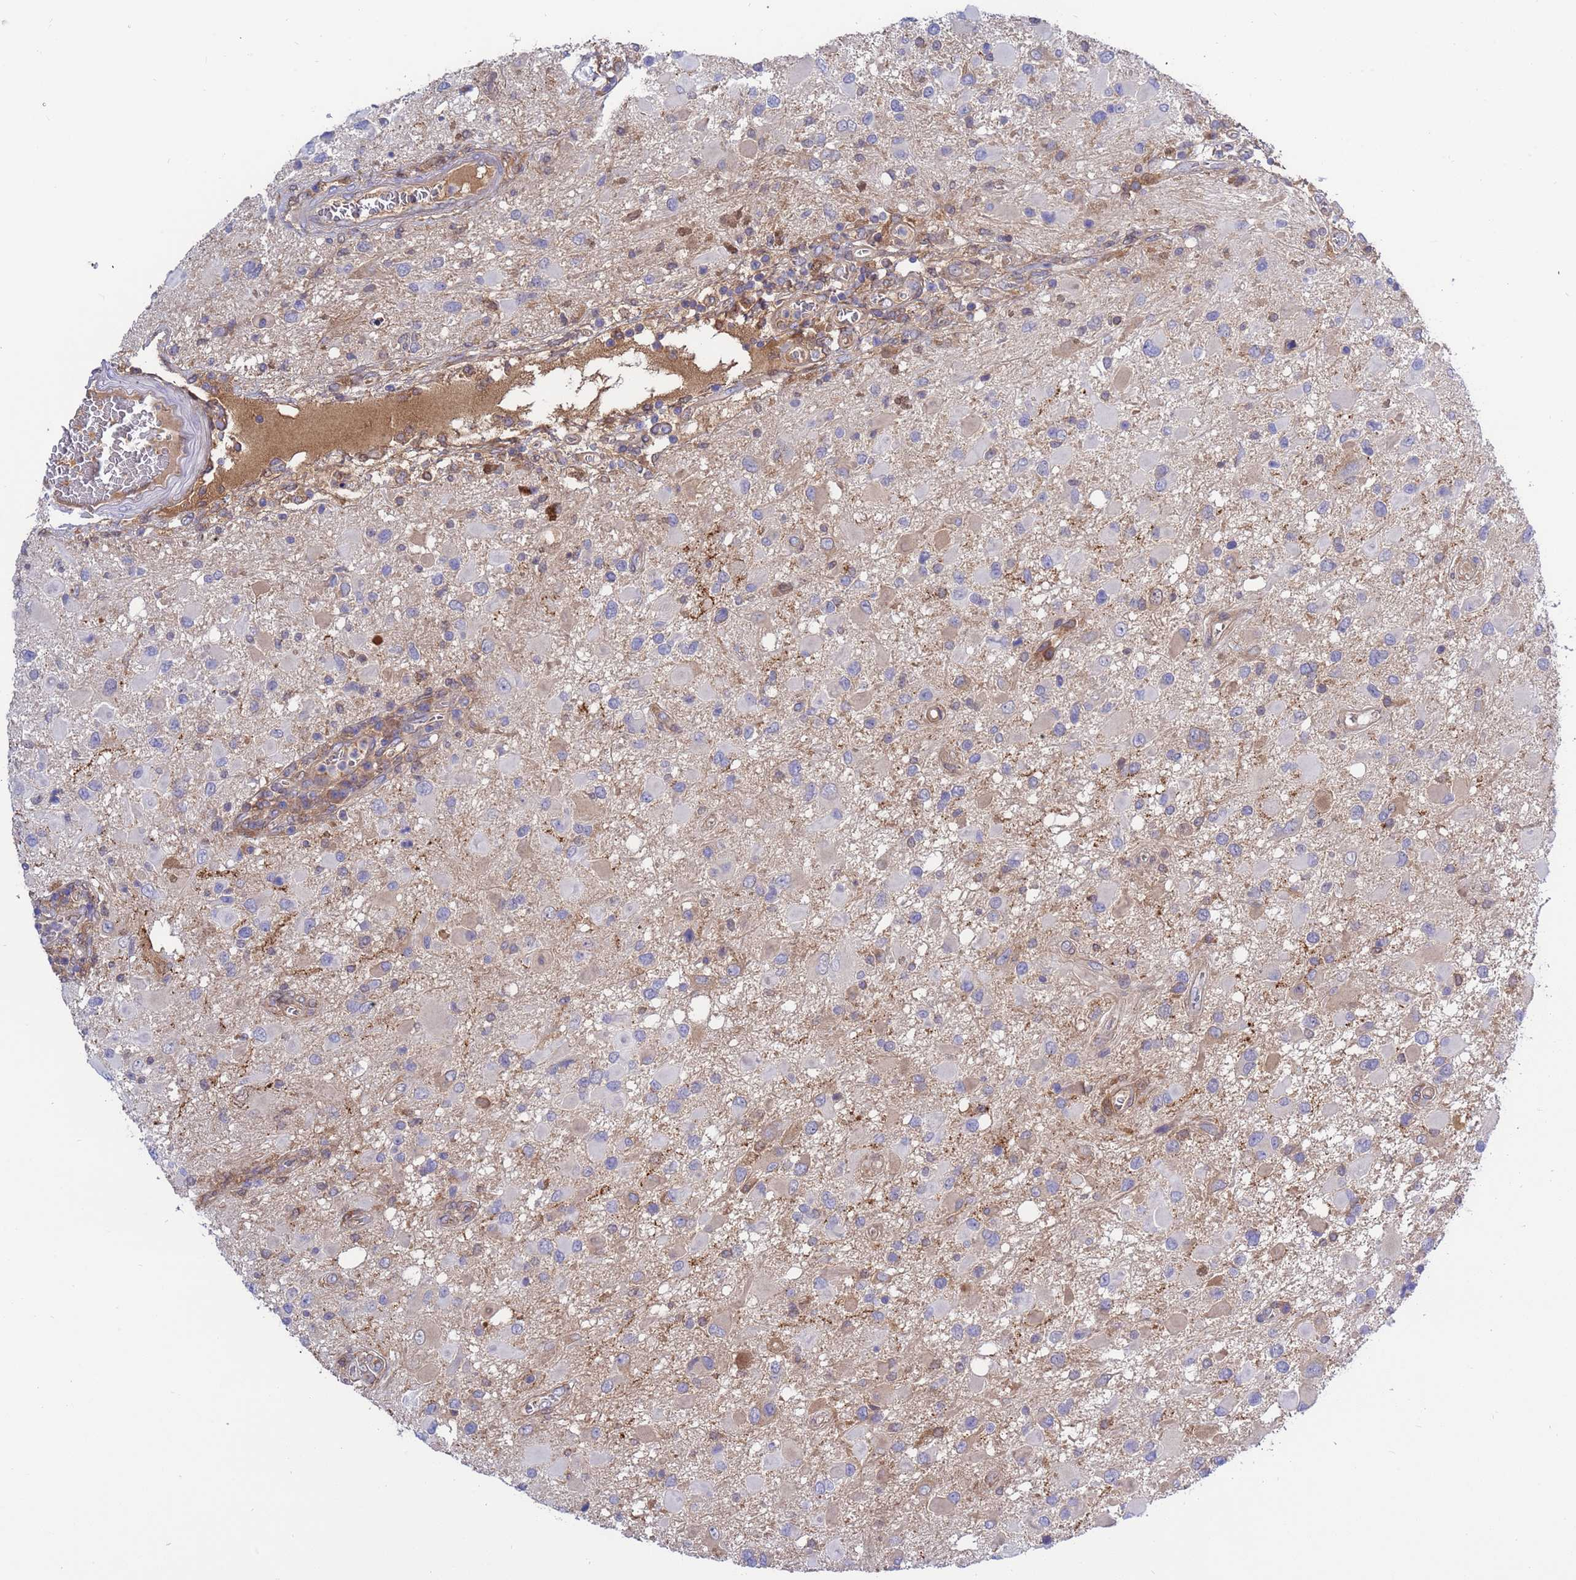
{"staining": {"intensity": "negative", "quantity": "none", "location": "none"}, "tissue": "glioma", "cell_type": "Tumor cells", "image_type": "cancer", "snomed": [{"axis": "morphology", "description": "Glioma, malignant, High grade"}, {"axis": "topography", "description": "Brain"}], "caption": "DAB (3,3'-diaminobenzidine) immunohistochemical staining of human high-grade glioma (malignant) demonstrates no significant expression in tumor cells.", "gene": "FOXRED1", "patient": {"sex": "male", "age": 53}}